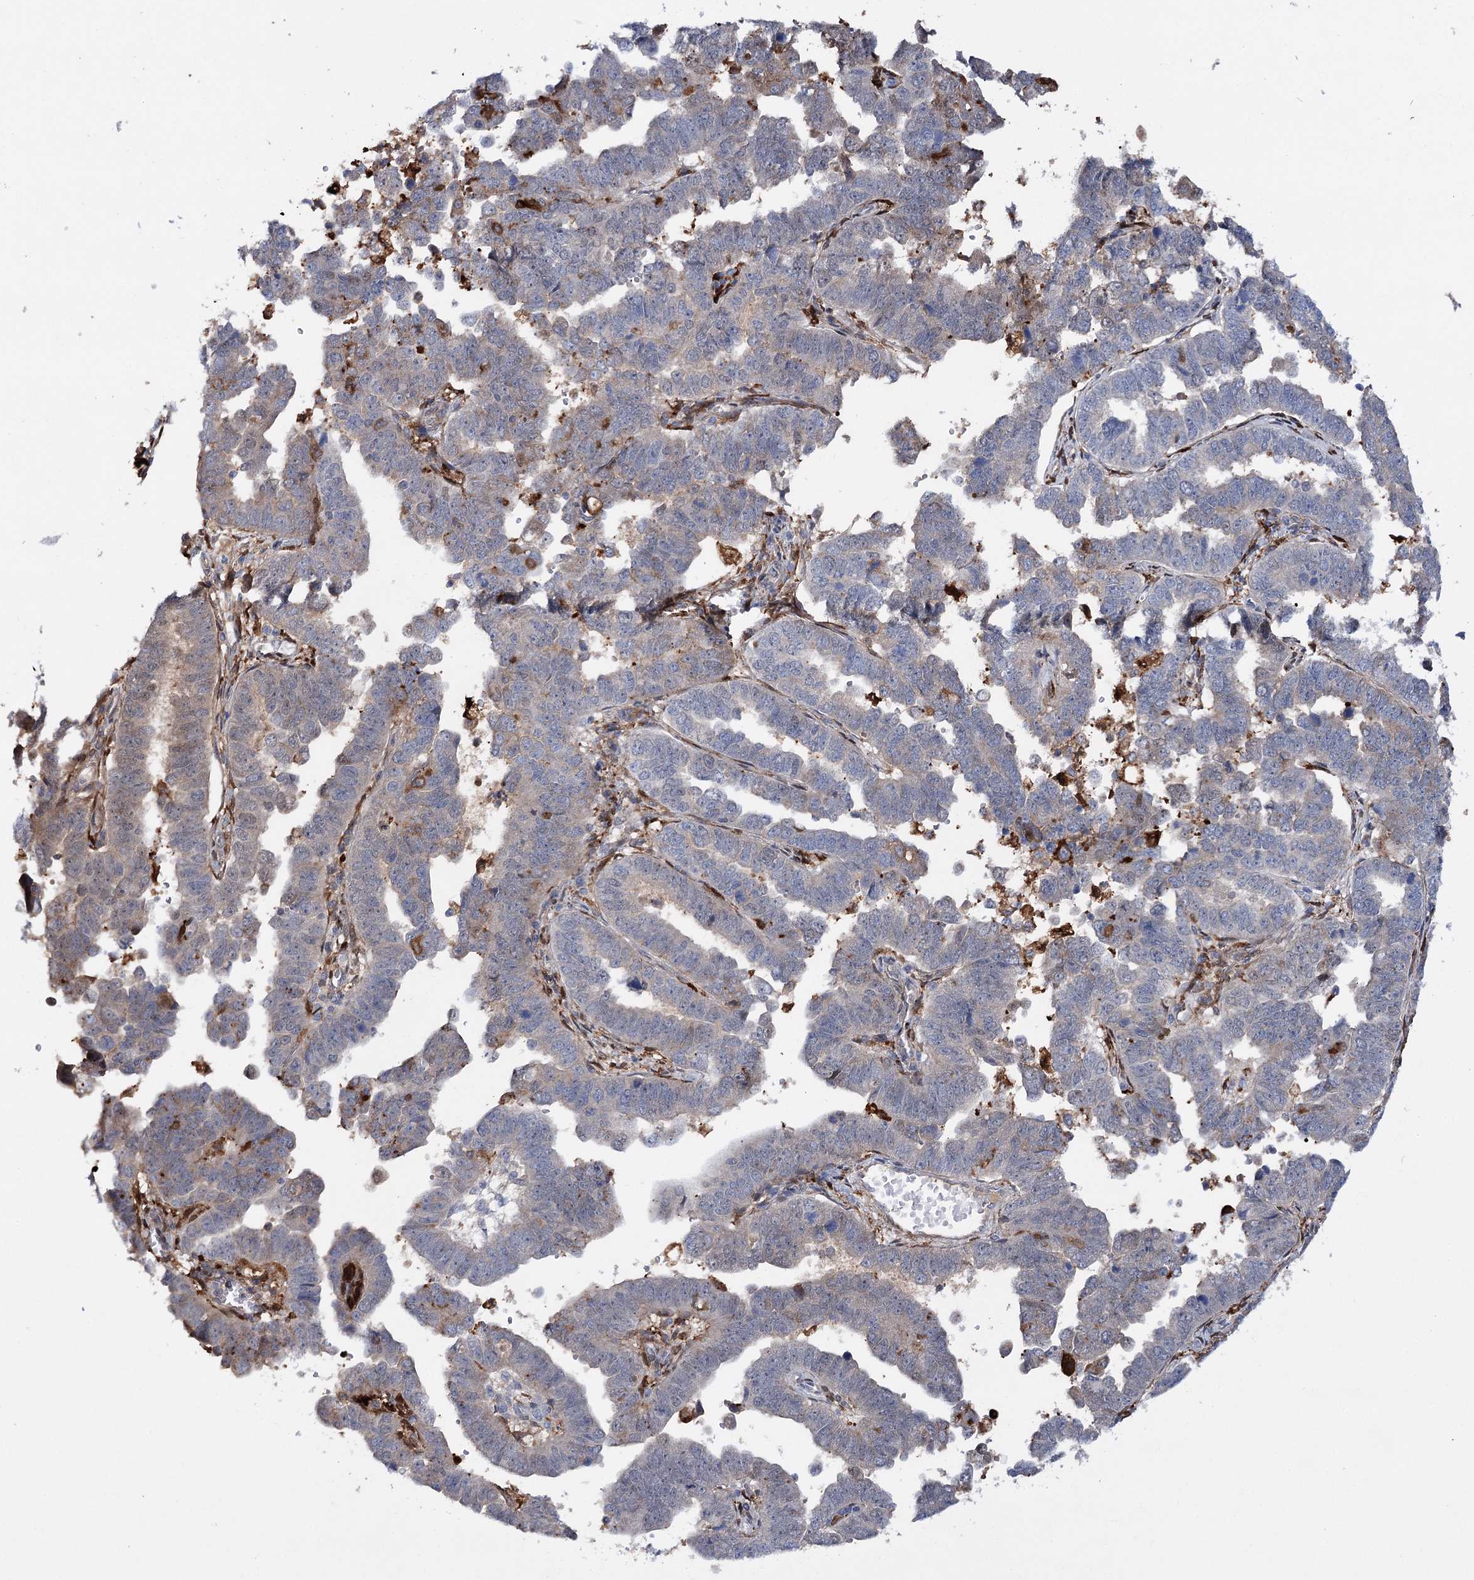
{"staining": {"intensity": "weak", "quantity": "25%-75%", "location": "cytoplasmic/membranous"}, "tissue": "endometrial cancer", "cell_type": "Tumor cells", "image_type": "cancer", "snomed": [{"axis": "morphology", "description": "Adenocarcinoma, NOS"}, {"axis": "topography", "description": "Endometrium"}], "caption": "Endometrial cancer stained for a protein (brown) demonstrates weak cytoplasmic/membranous positive positivity in approximately 25%-75% of tumor cells.", "gene": "CFAP46", "patient": {"sex": "female", "age": 75}}